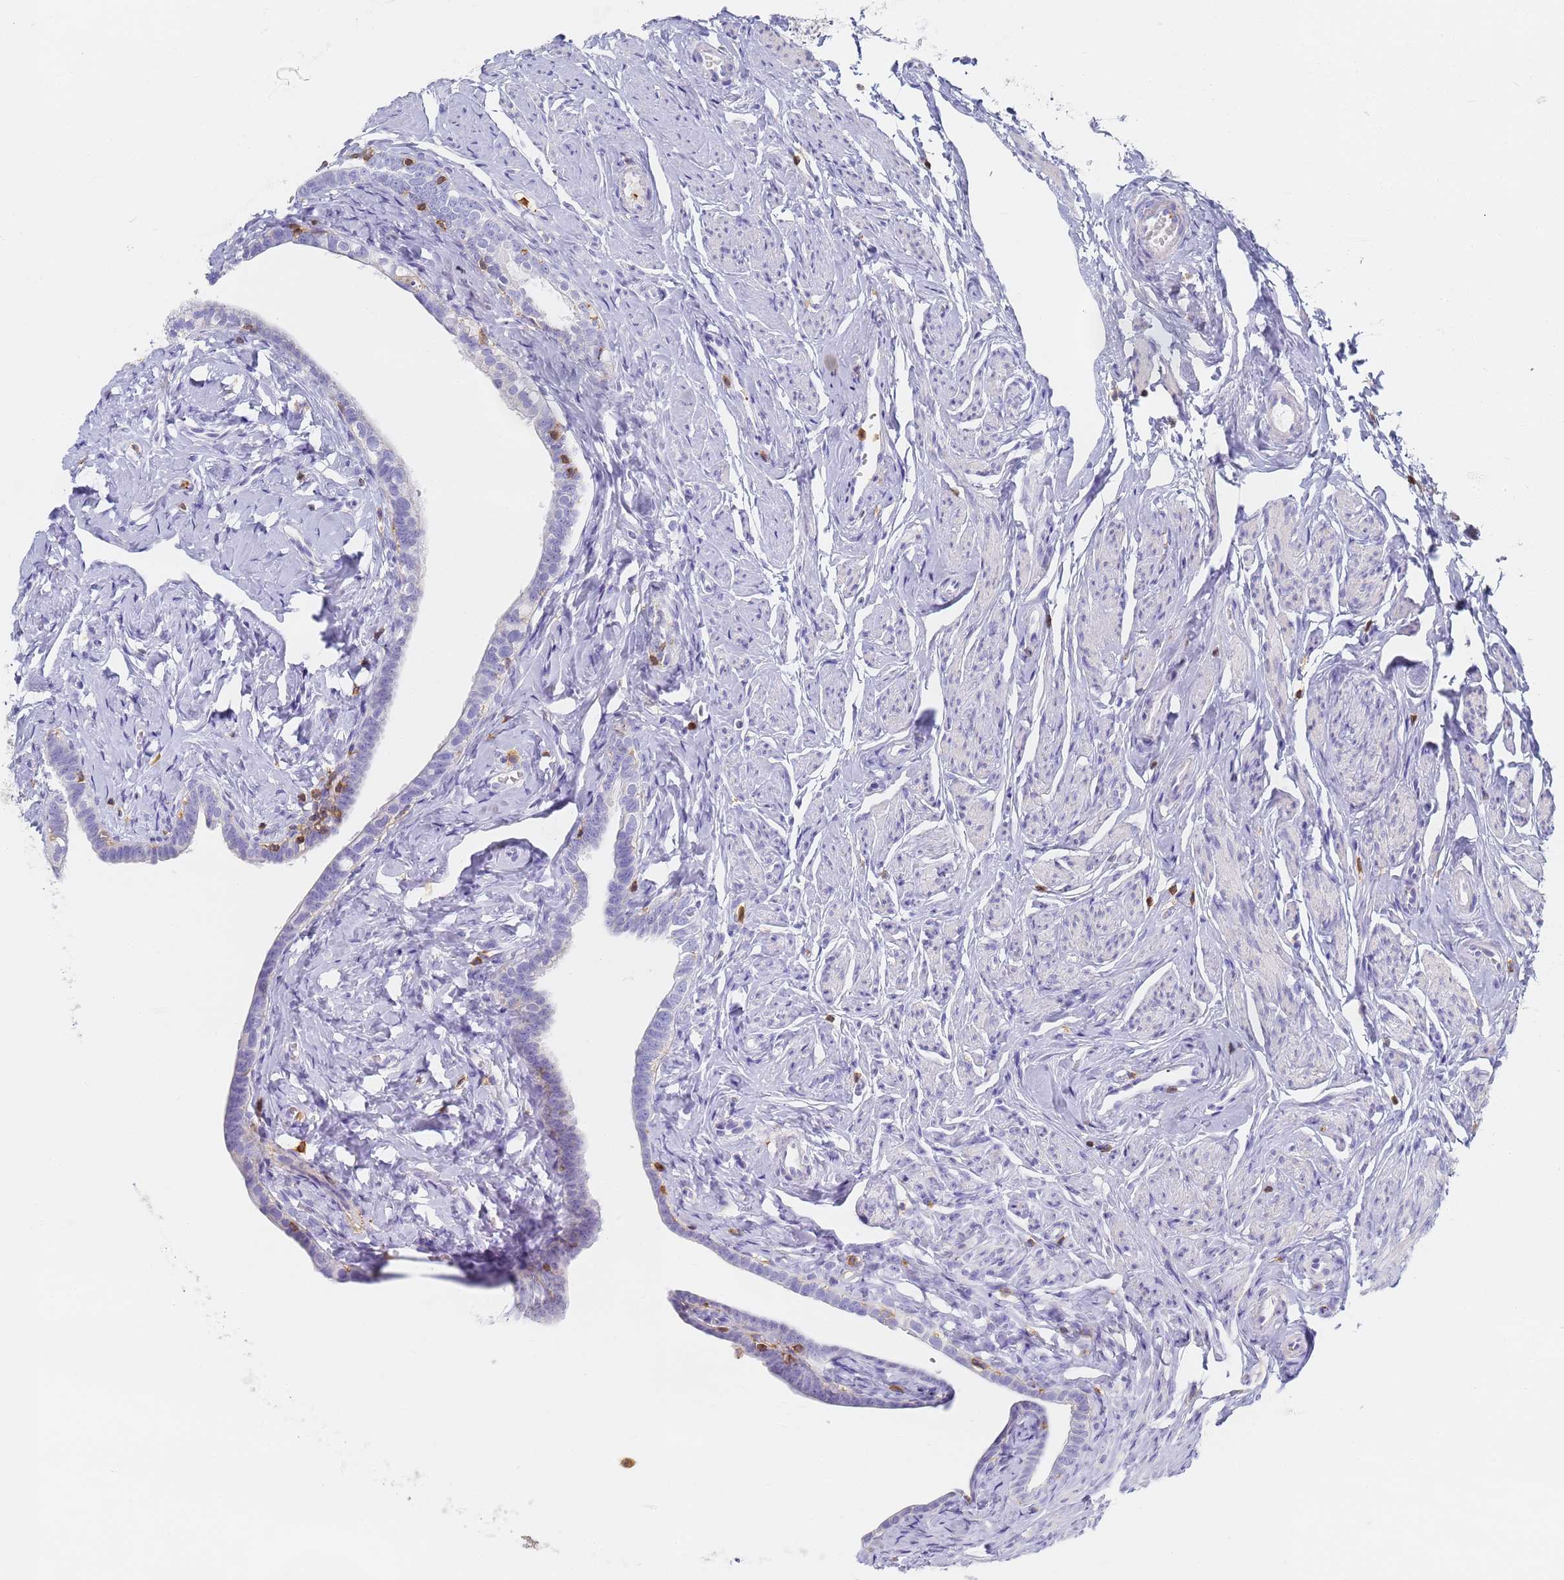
{"staining": {"intensity": "negative", "quantity": "none", "location": "none"}, "tissue": "fallopian tube", "cell_type": "Glandular cells", "image_type": "normal", "snomed": [{"axis": "morphology", "description": "Normal tissue, NOS"}, {"axis": "topography", "description": "Fallopian tube"}], "caption": "Glandular cells are negative for brown protein staining in benign fallopian tube. Nuclei are stained in blue.", "gene": "BIN2", "patient": {"sex": "female", "age": 66}}